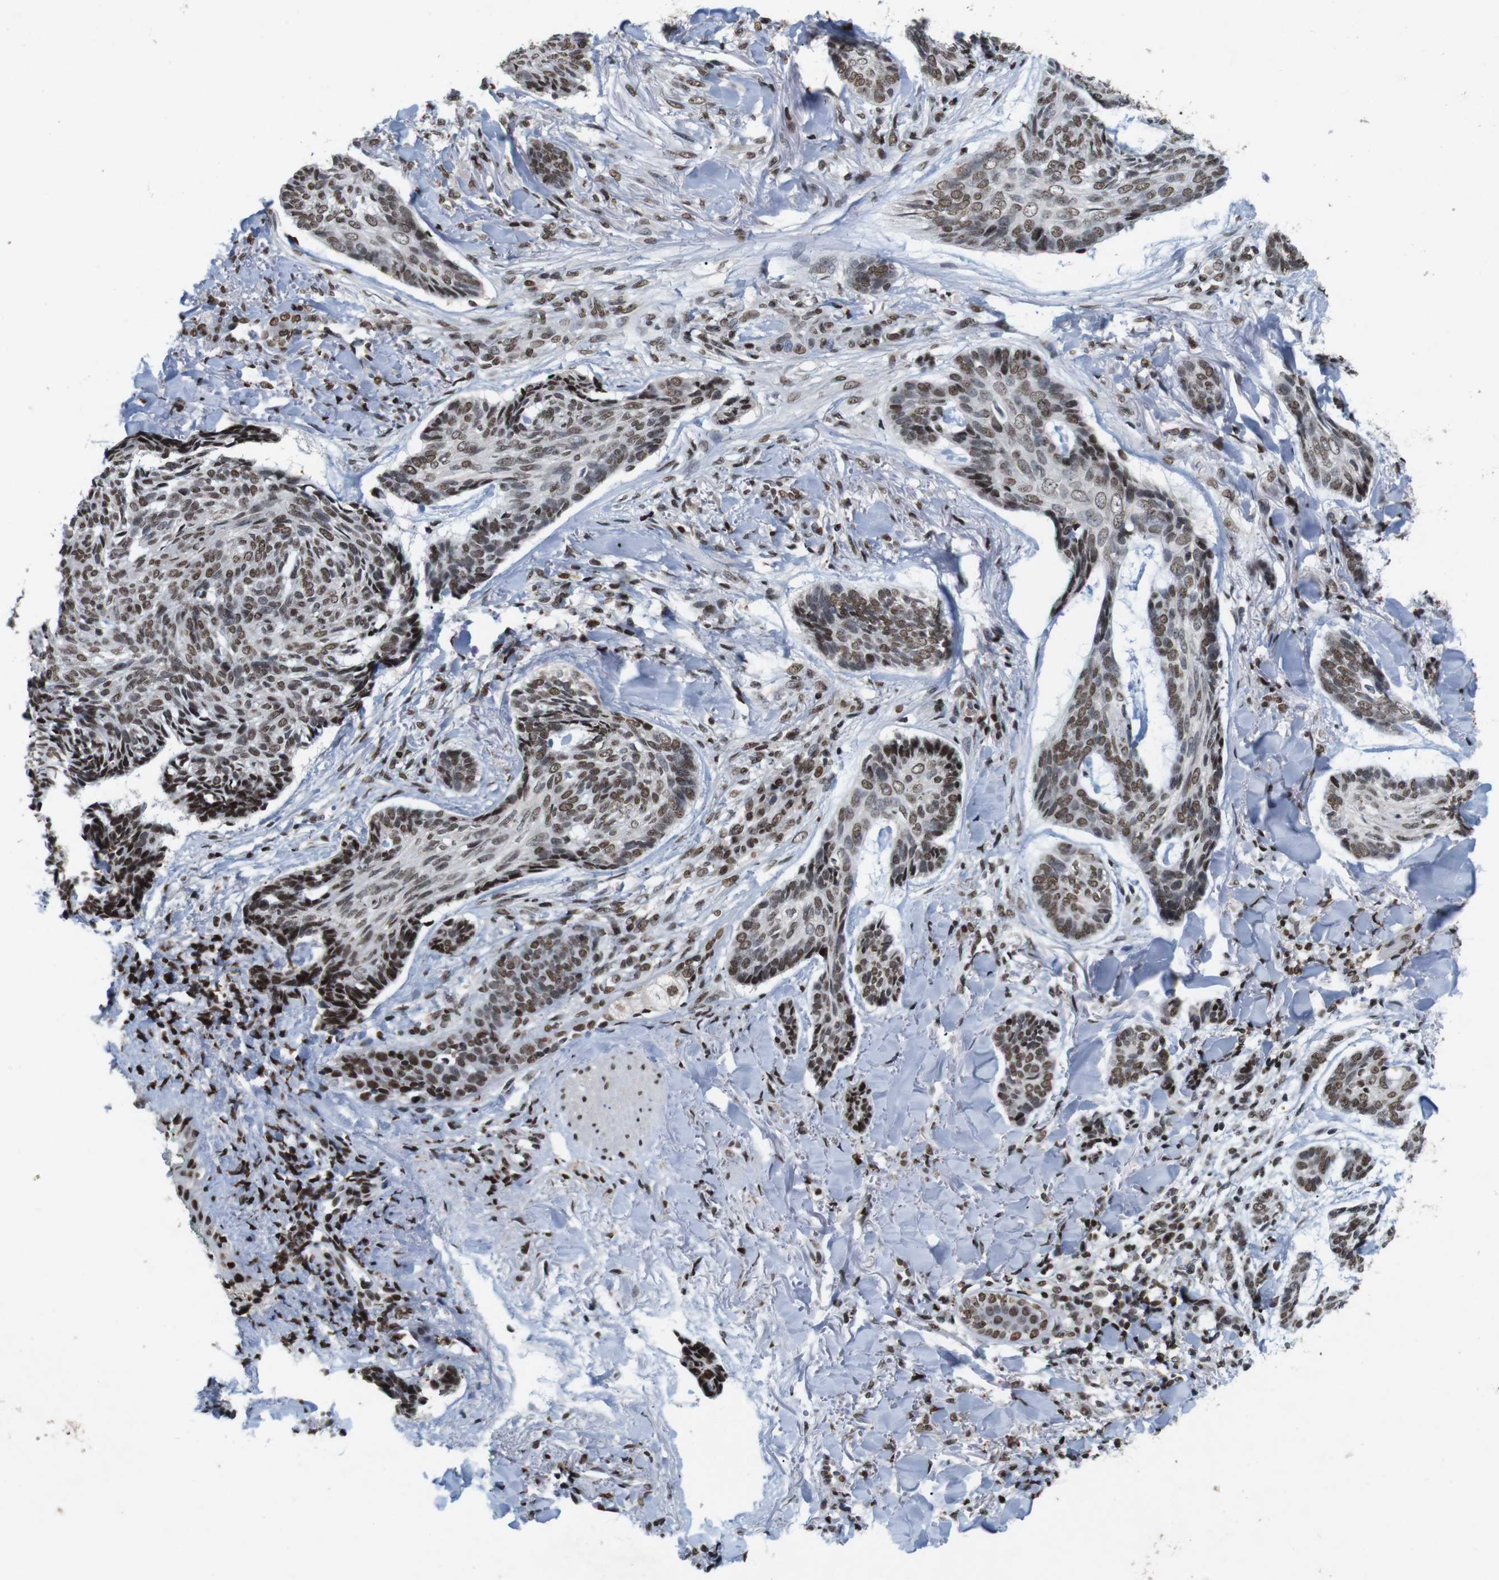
{"staining": {"intensity": "moderate", "quantity": ">75%", "location": "nuclear"}, "tissue": "skin cancer", "cell_type": "Tumor cells", "image_type": "cancer", "snomed": [{"axis": "morphology", "description": "Basal cell carcinoma"}, {"axis": "topography", "description": "Skin"}], "caption": "Immunohistochemistry (IHC) (DAB (3,3'-diaminobenzidine)) staining of human skin cancer shows moderate nuclear protein expression in approximately >75% of tumor cells.", "gene": "MAGEH1", "patient": {"sex": "male", "age": 43}}